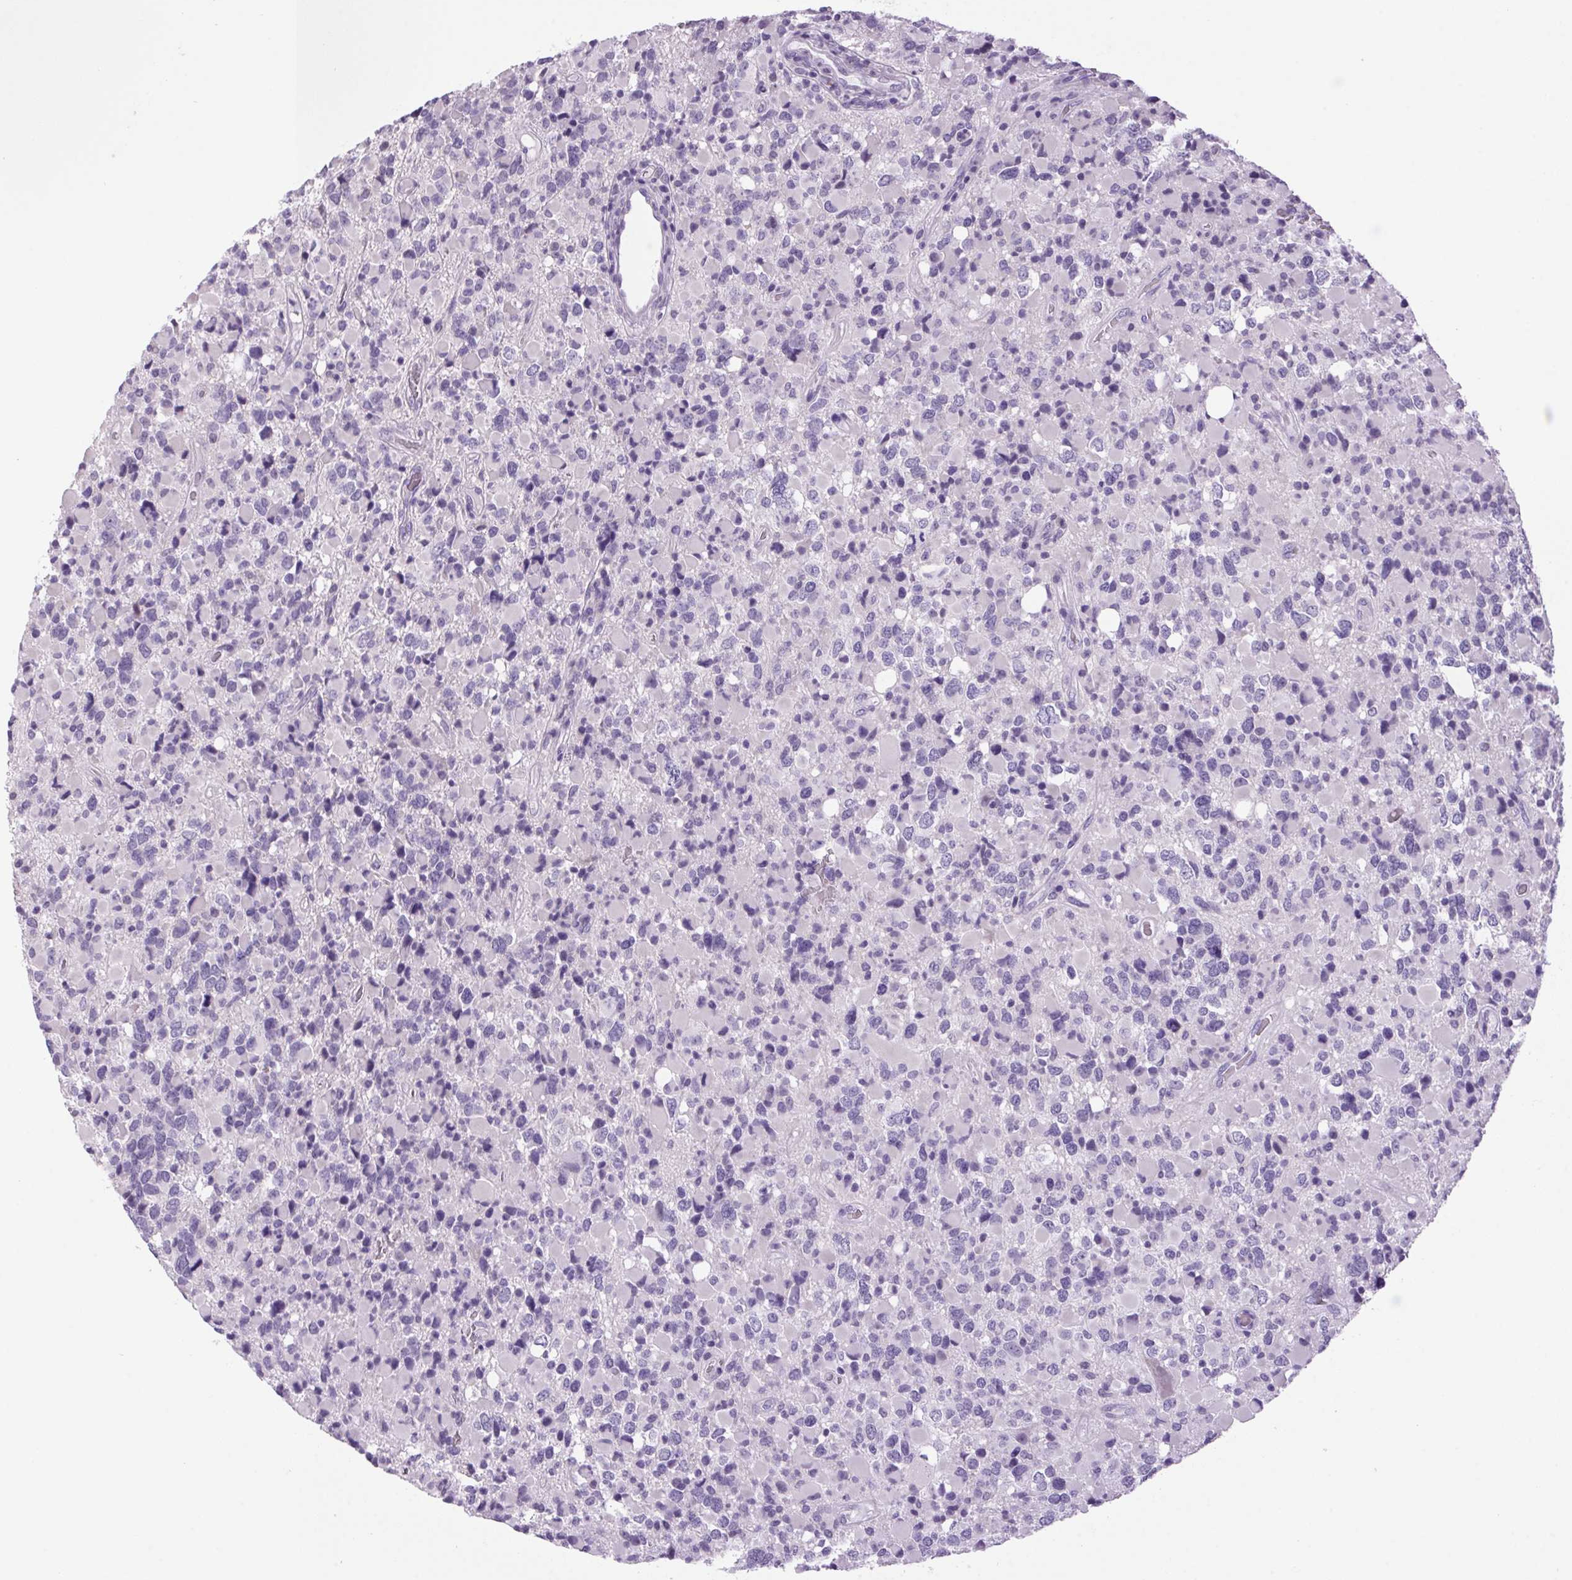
{"staining": {"intensity": "negative", "quantity": "none", "location": "none"}, "tissue": "glioma", "cell_type": "Tumor cells", "image_type": "cancer", "snomed": [{"axis": "morphology", "description": "Glioma, malignant, High grade"}, {"axis": "topography", "description": "Brain"}], "caption": "Immunohistochemical staining of glioma shows no significant expression in tumor cells.", "gene": "VWA3B", "patient": {"sex": "female", "age": 40}}